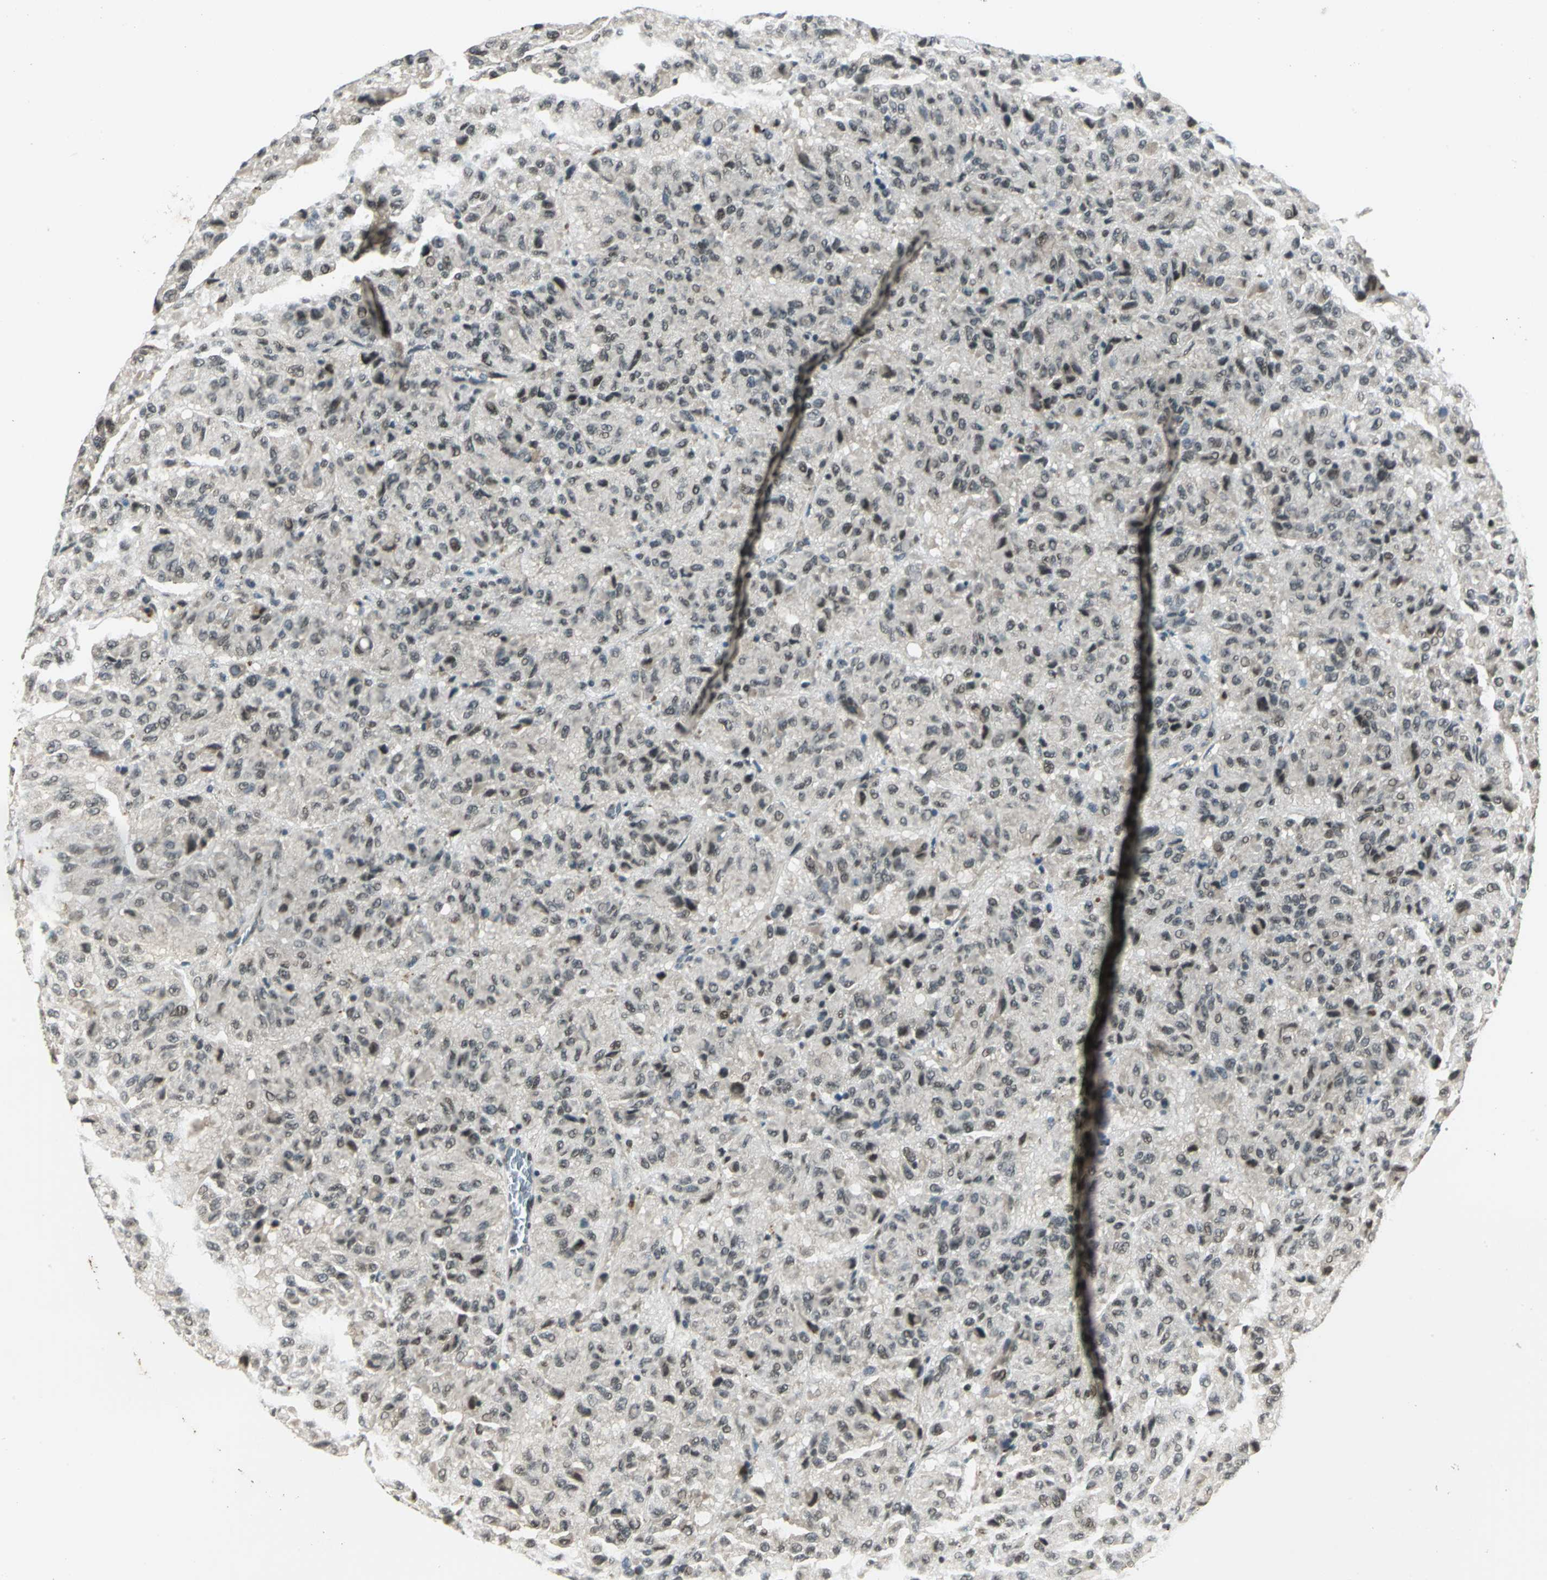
{"staining": {"intensity": "negative", "quantity": "none", "location": "none"}, "tissue": "melanoma", "cell_type": "Tumor cells", "image_type": "cancer", "snomed": [{"axis": "morphology", "description": "Malignant melanoma, Metastatic site"}, {"axis": "topography", "description": "Lung"}], "caption": "An IHC histopathology image of melanoma is shown. There is no staining in tumor cells of melanoma. The staining is performed using DAB brown chromogen with nuclei counter-stained in using hematoxylin.", "gene": "RAD17", "patient": {"sex": "male", "age": 64}}